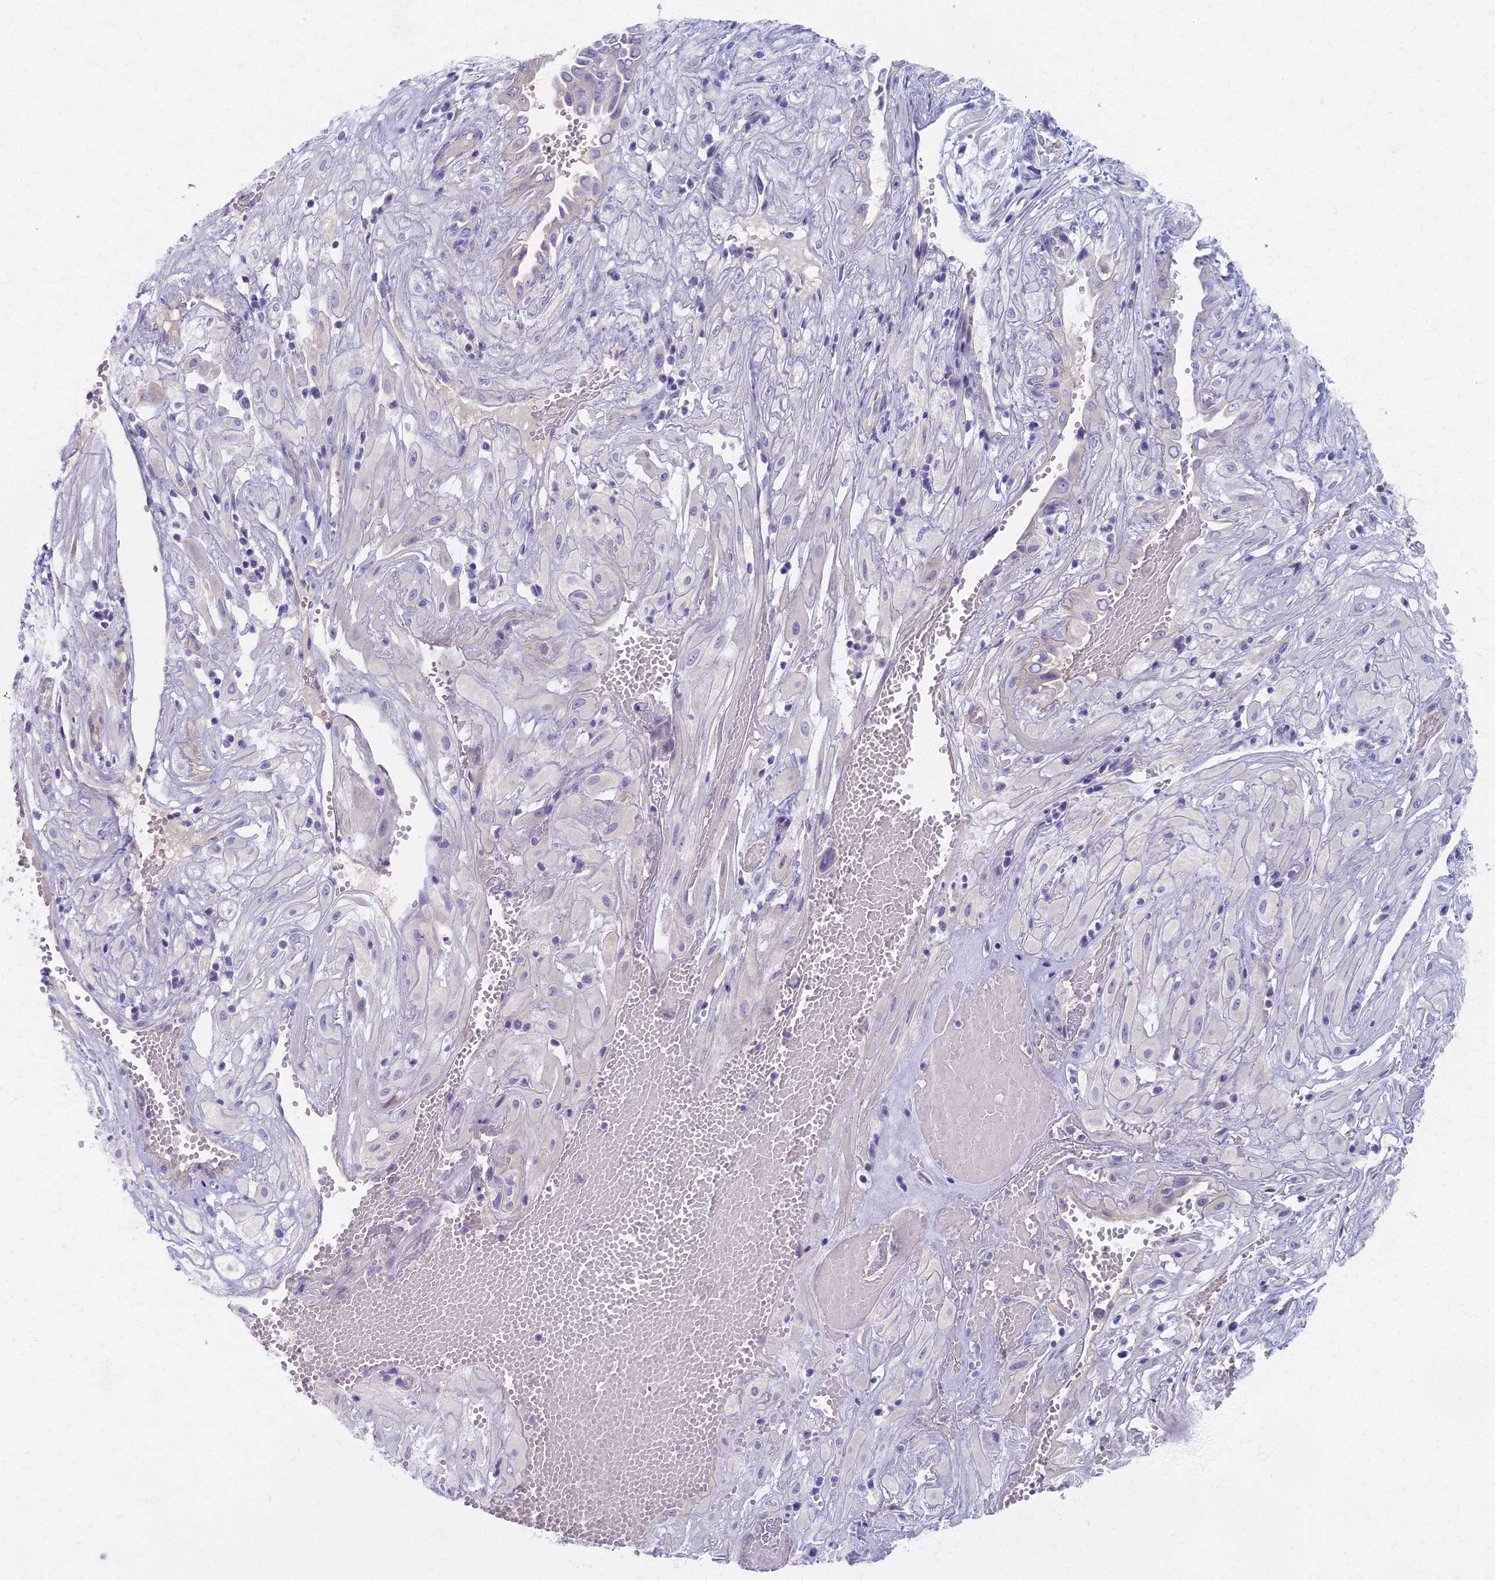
{"staining": {"intensity": "negative", "quantity": "none", "location": "none"}, "tissue": "cervical cancer", "cell_type": "Tumor cells", "image_type": "cancer", "snomed": [{"axis": "morphology", "description": "Squamous cell carcinoma, NOS"}, {"axis": "topography", "description": "Cervix"}], "caption": "Tumor cells are negative for protein expression in human cervical cancer (squamous cell carcinoma).", "gene": "AP4E1", "patient": {"sex": "female", "age": 36}}